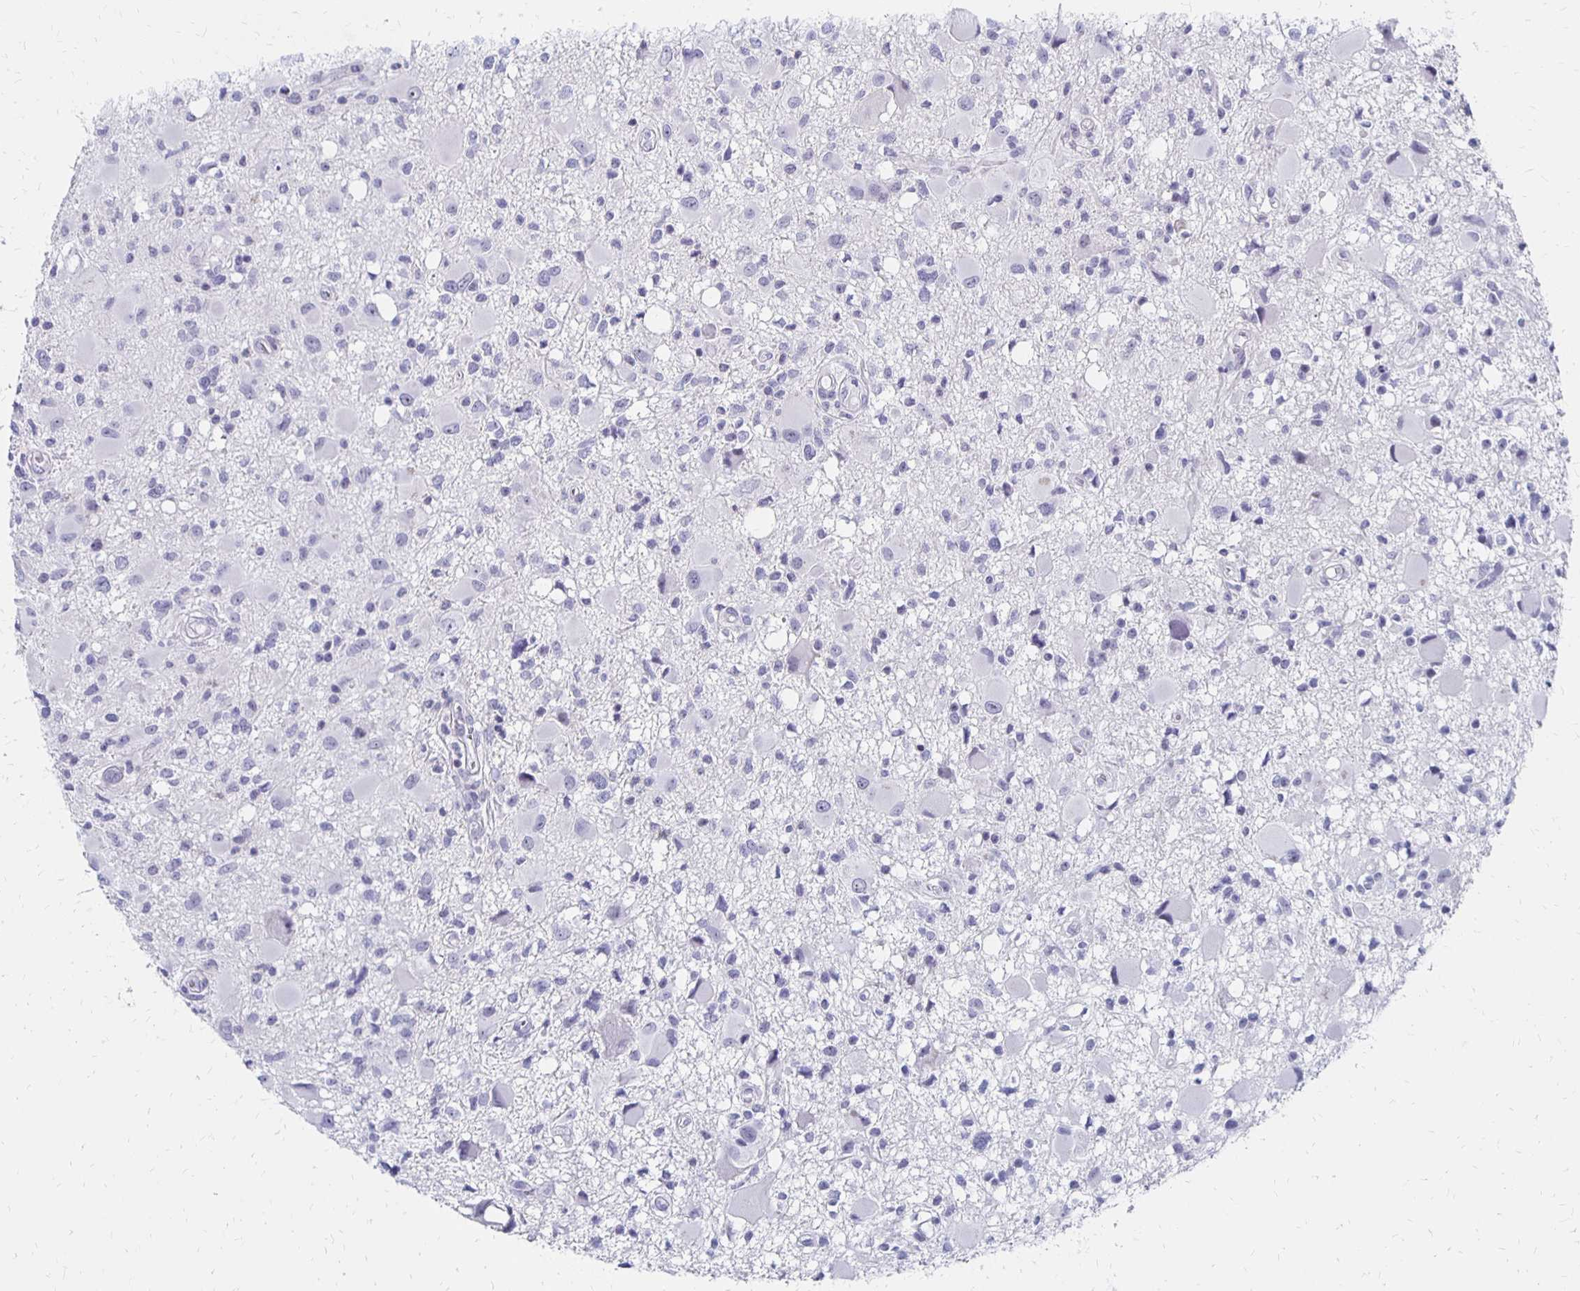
{"staining": {"intensity": "negative", "quantity": "none", "location": "none"}, "tissue": "glioma", "cell_type": "Tumor cells", "image_type": "cancer", "snomed": [{"axis": "morphology", "description": "Glioma, malignant, High grade"}, {"axis": "topography", "description": "Brain"}], "caption": "This is an immunohistochemistry micrograph of glioma. There is no staining in tumor cells.", "gene": "SYT2", "patient": {"sex": "male", "age": 54}}